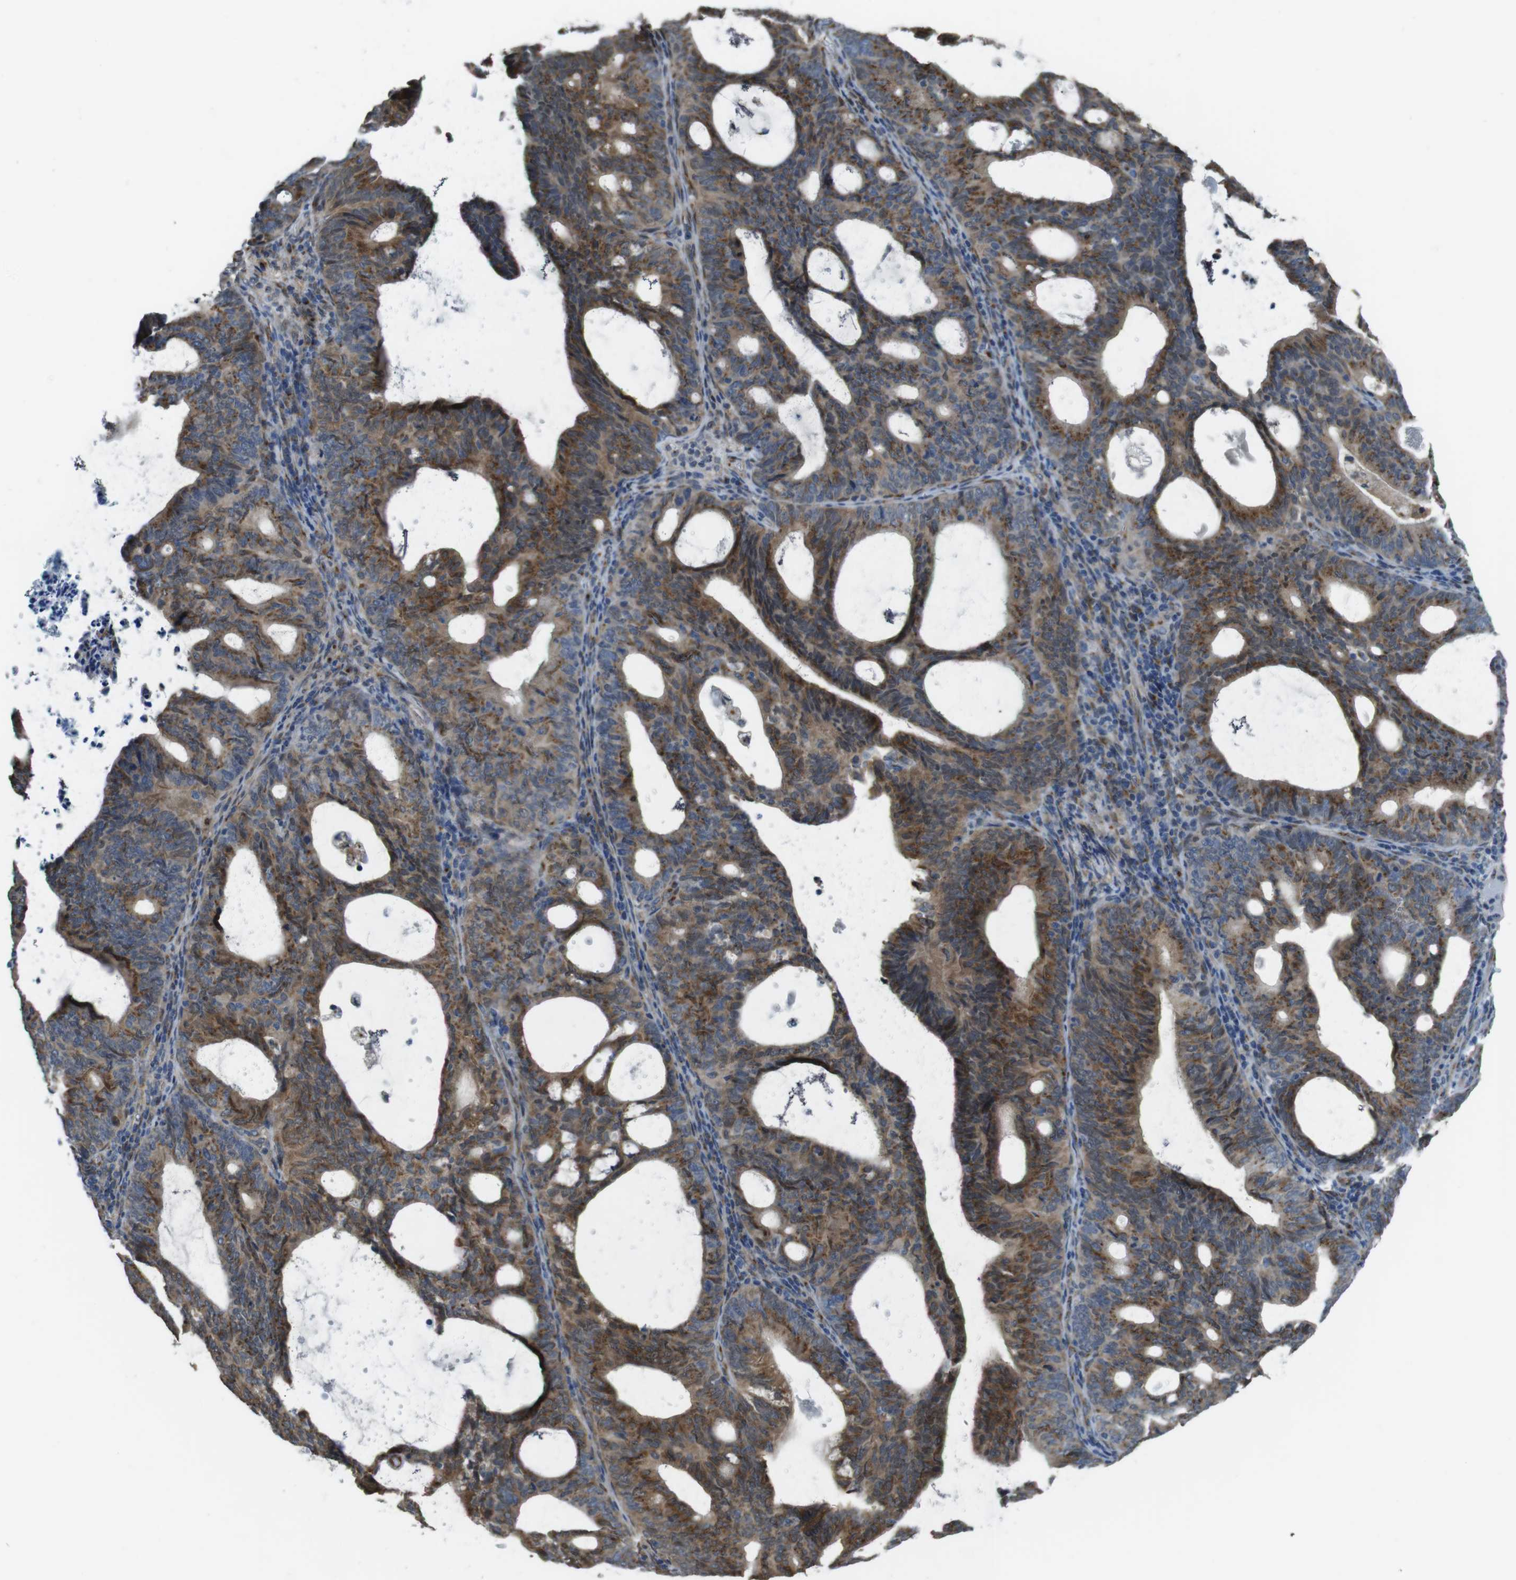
{"staining": {"intensity": "moderate", "quantity": ">75%", "location": "cytoplasmic/membranous"}, "tissue": "endometrial cancer", "cell_type": "Tumor cells", "image_type": "cancer", "snomed": [{"axis": "morphology", "description": "Adenocarcinoma, NOS"}, {"axis": "topography", "description": "Uterus"}], "caption": "This image exhibits immunohistochemistry staining of human endometrial adenocarcinoma, with medium moderate cytoplasmic/membranous expression in approximately >75% of tumor cells.", "gene": "RAB6A", "patient": {"sex": "female", "age": 83}}